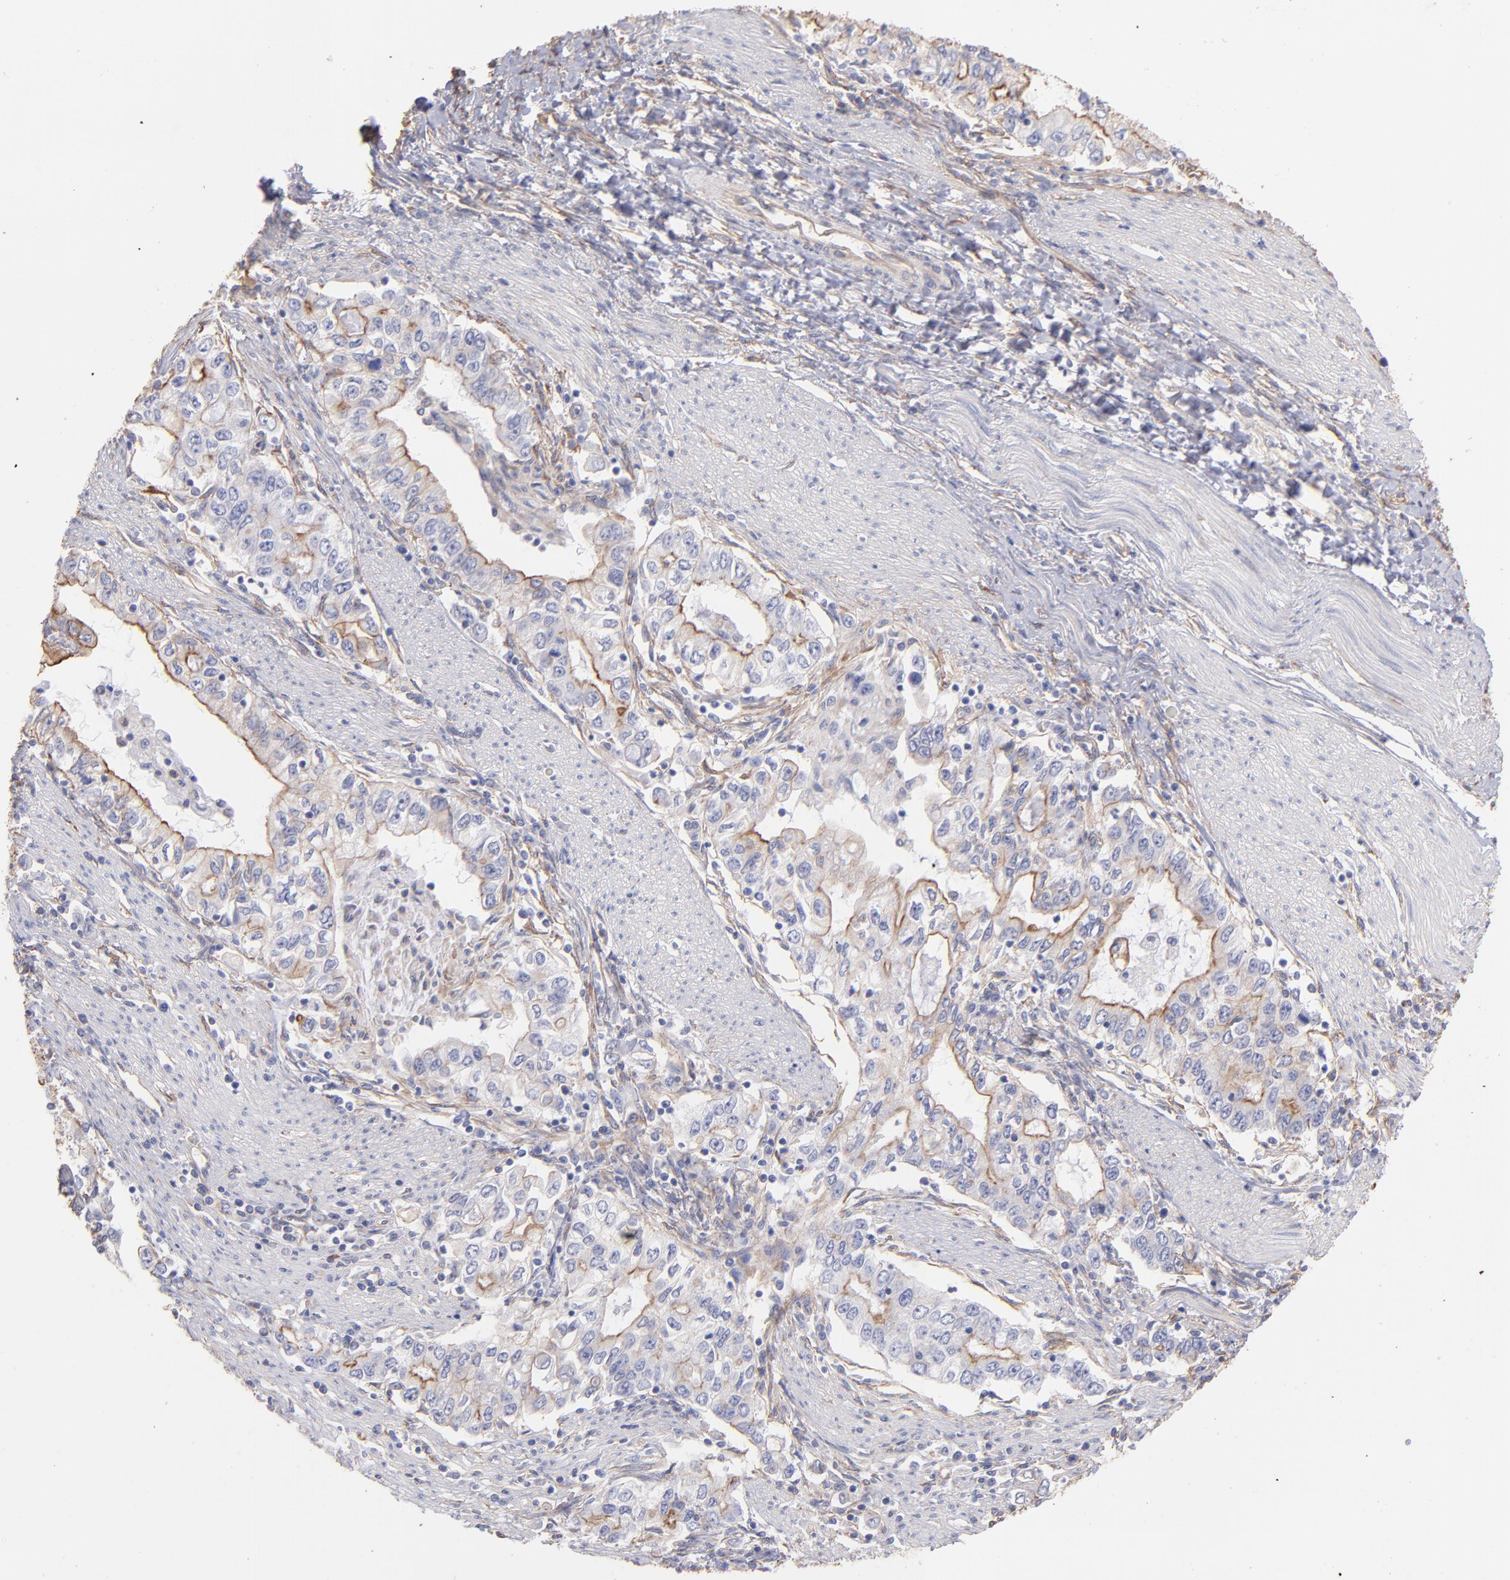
{"staining": {"intensity": "moderate", "quantity": ">75%", "location": "cytoplasmic/membranous"}, "tissue": "stomach cancer", "cell_type": "Tumor cells", "image_type": "cancer", "snomed": [{"axis": "morphology", "description": "Adenocarcinoma, NOS"}, {"axis": "topography", "description": "Stomach, lower"}], "caption": "Tumor cells reveal medium levels of moderate cytoplasmic/membranous staining in about >75% of cells in human adenocarcinoma (stomach).", "gene": "PLEC", "patient": {"sex": "female", "age": 72}}